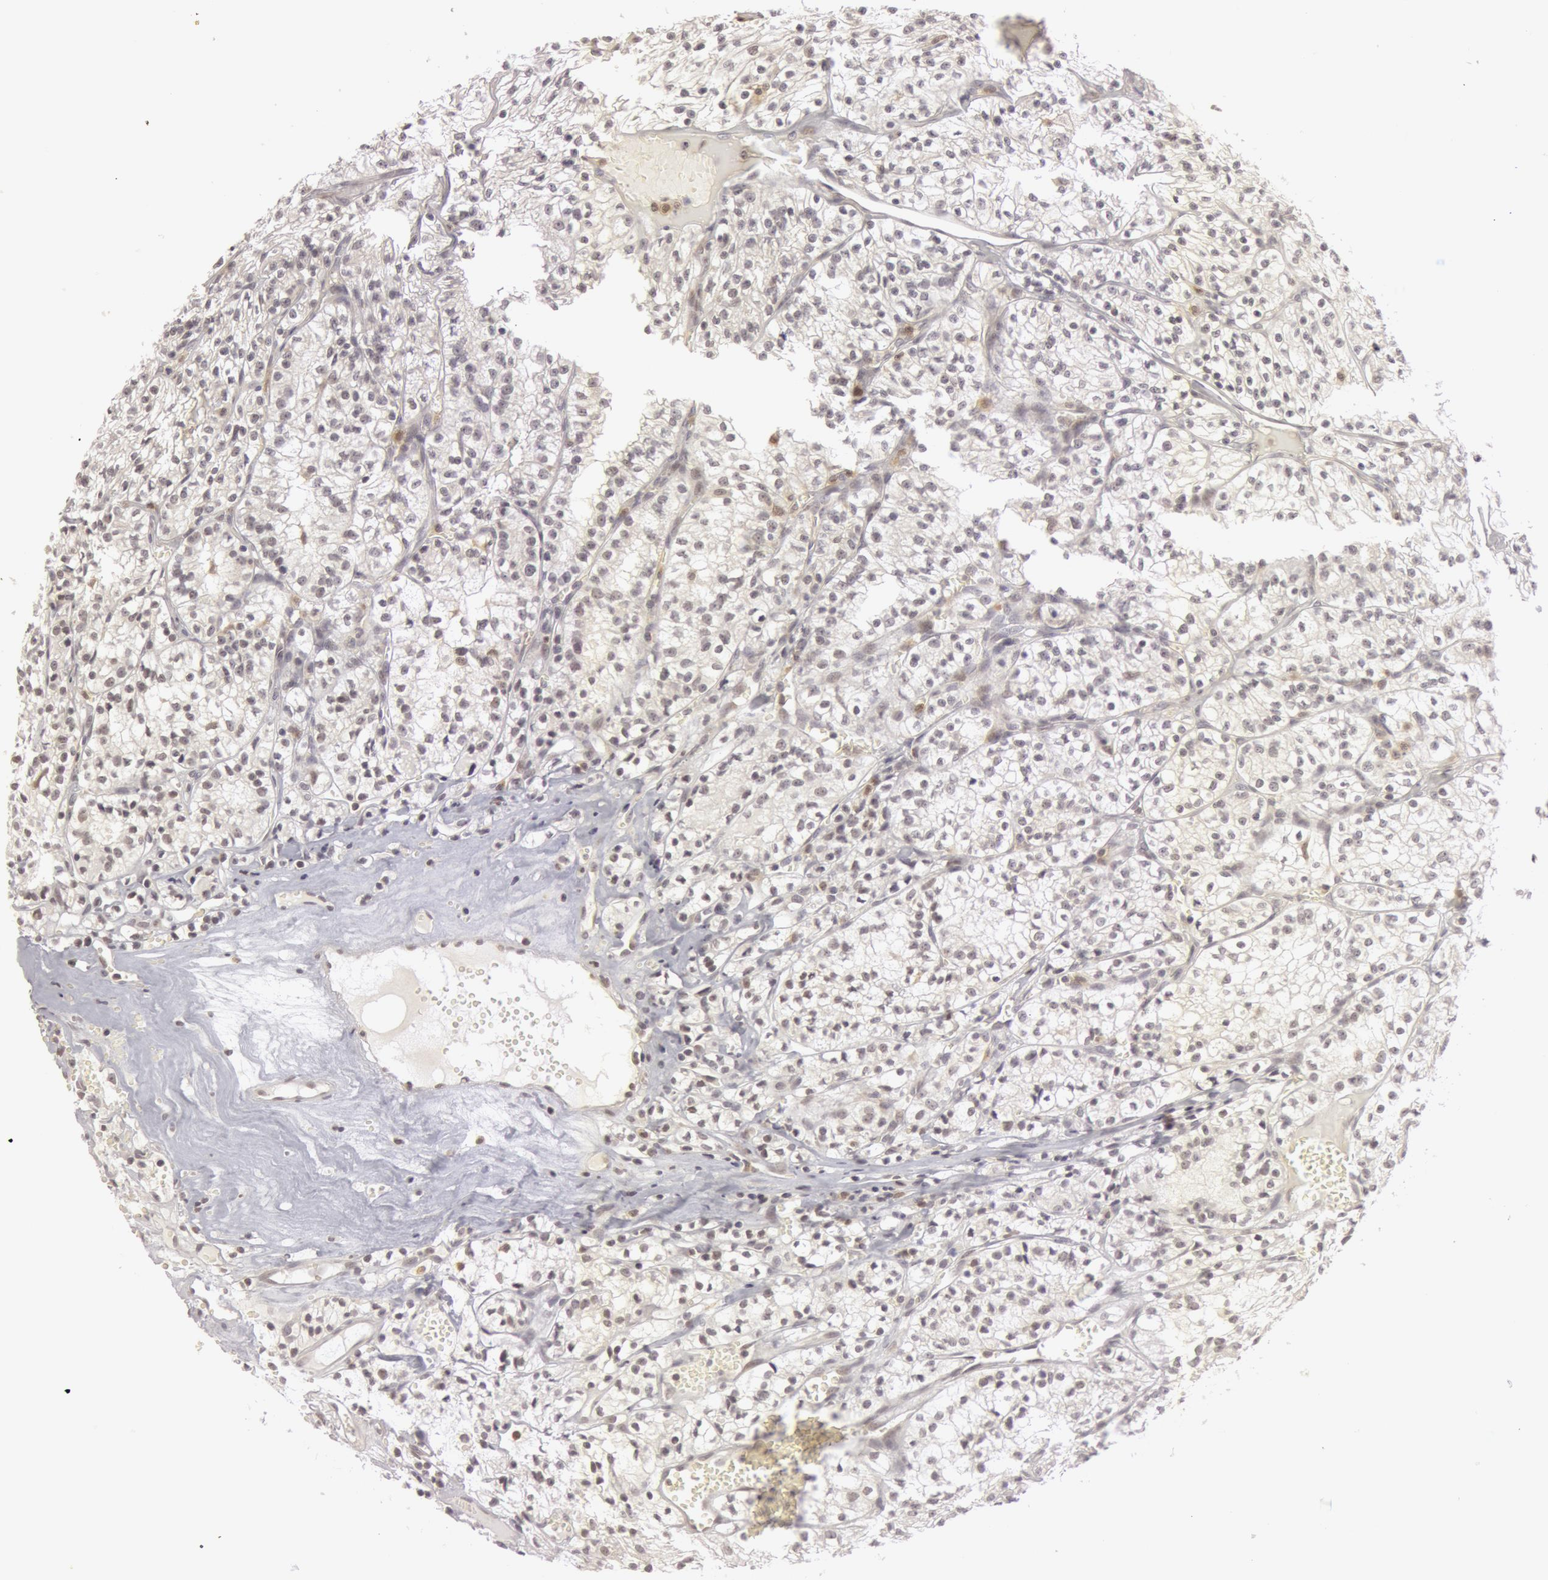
{"staining": {"intensity": "negative", "quantity": "none", "location": "none"}, "tissue": "renal cancer", "cell_type": "Tumor cells", "image_type": "cancer", "snomed": [{"axis": "morphology", "description": "Adenocarcinoma, NOS"}, {"axis": "topography", "description": "Kidney"}], "caption": "This is a histopathology image of IHC staining of renal adenocarcinoma, which shows no expression in tumor cells.", "gene": "OASL", "patient": {"sex": "male", "age": 61}}